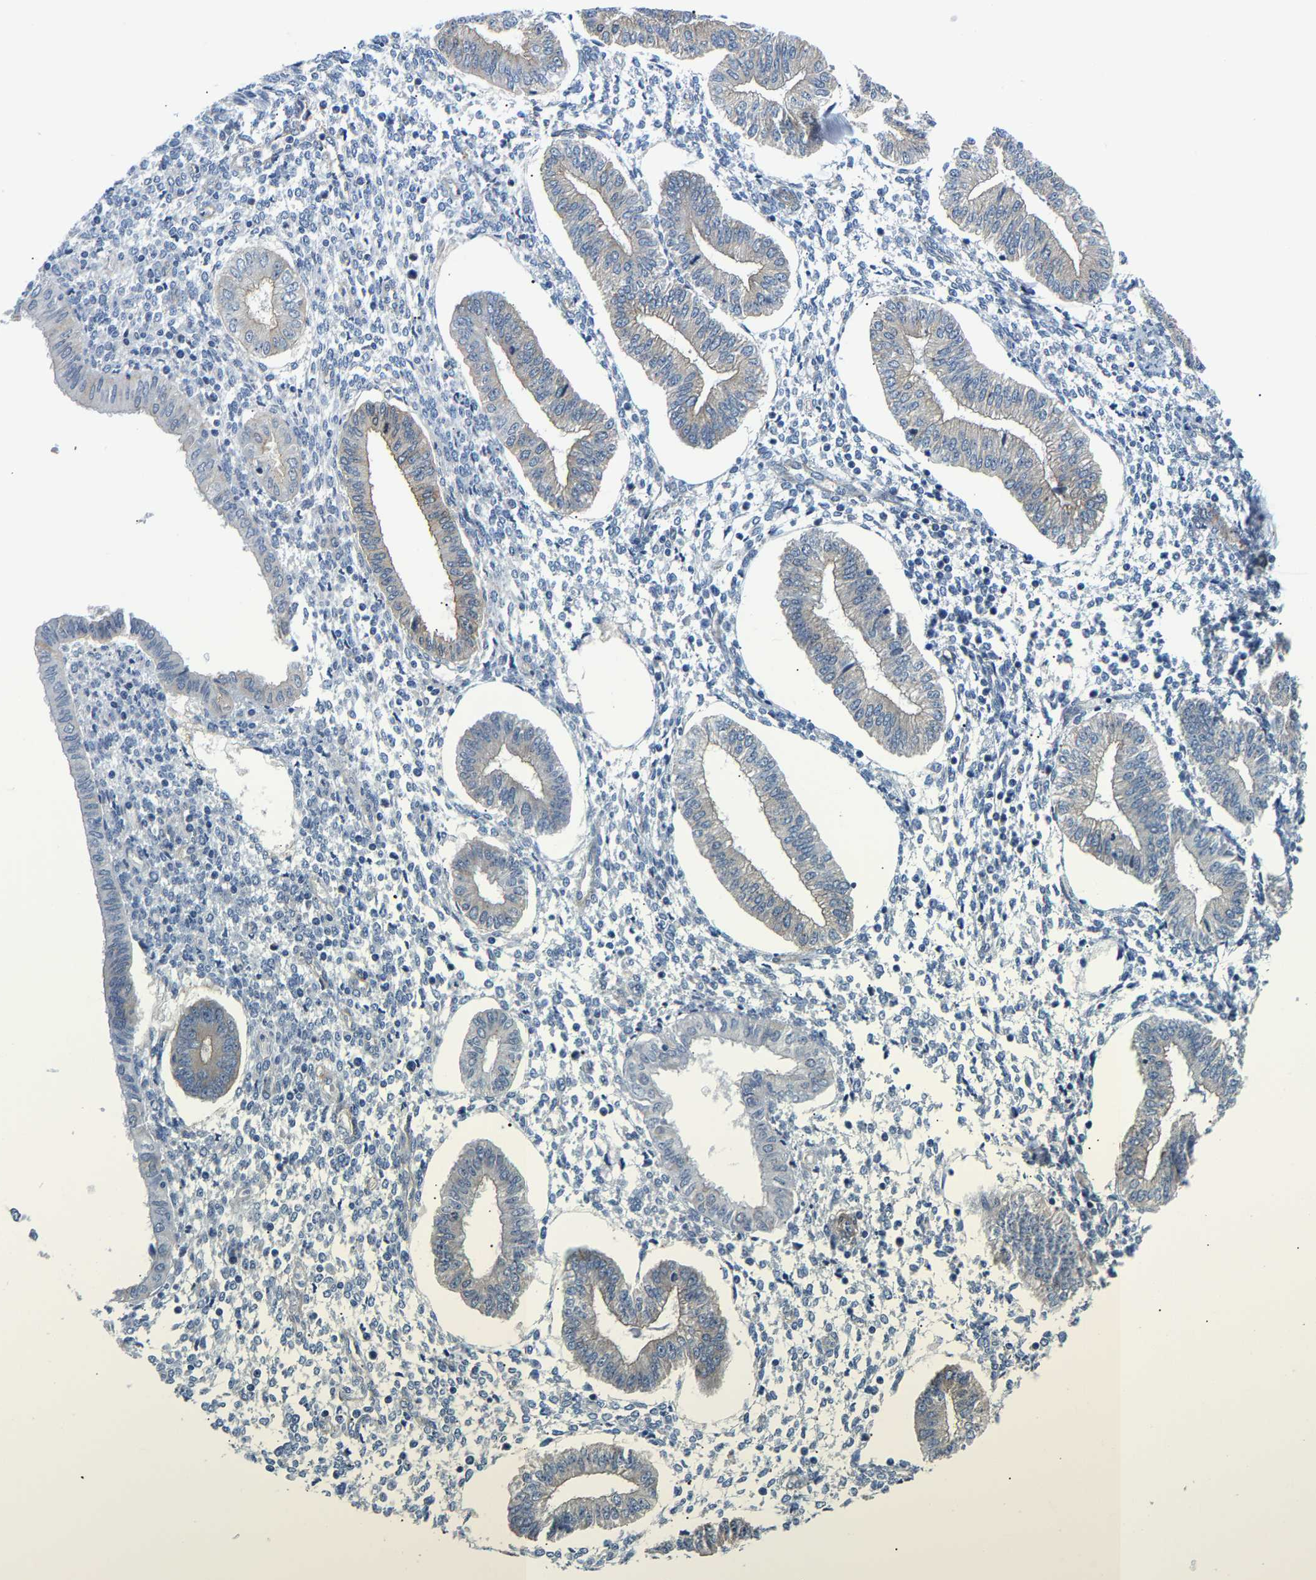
{"staining": {"intensity": "moderate", "quantity": "<25%", "location": "cytoplasmic/membranous"}, "tissue": "endometrium", "cell_type": "Cells in endometrial stroma", "image_type": "normal", "snomed": [{"axis": "morphology", "description": "Normal tissue, NOS"}, {"axis": "topography", "description": "Endometrium"}], "caption": "A brown stain highlights moderate cytoplasmic/membranous staining of a protein in cells in endometrial stroma of benign endometrium. (IHC, brightfield microscopy, high magnification).", "gene": "PAWR", "patient": {"sex": "female", "age": 50}}